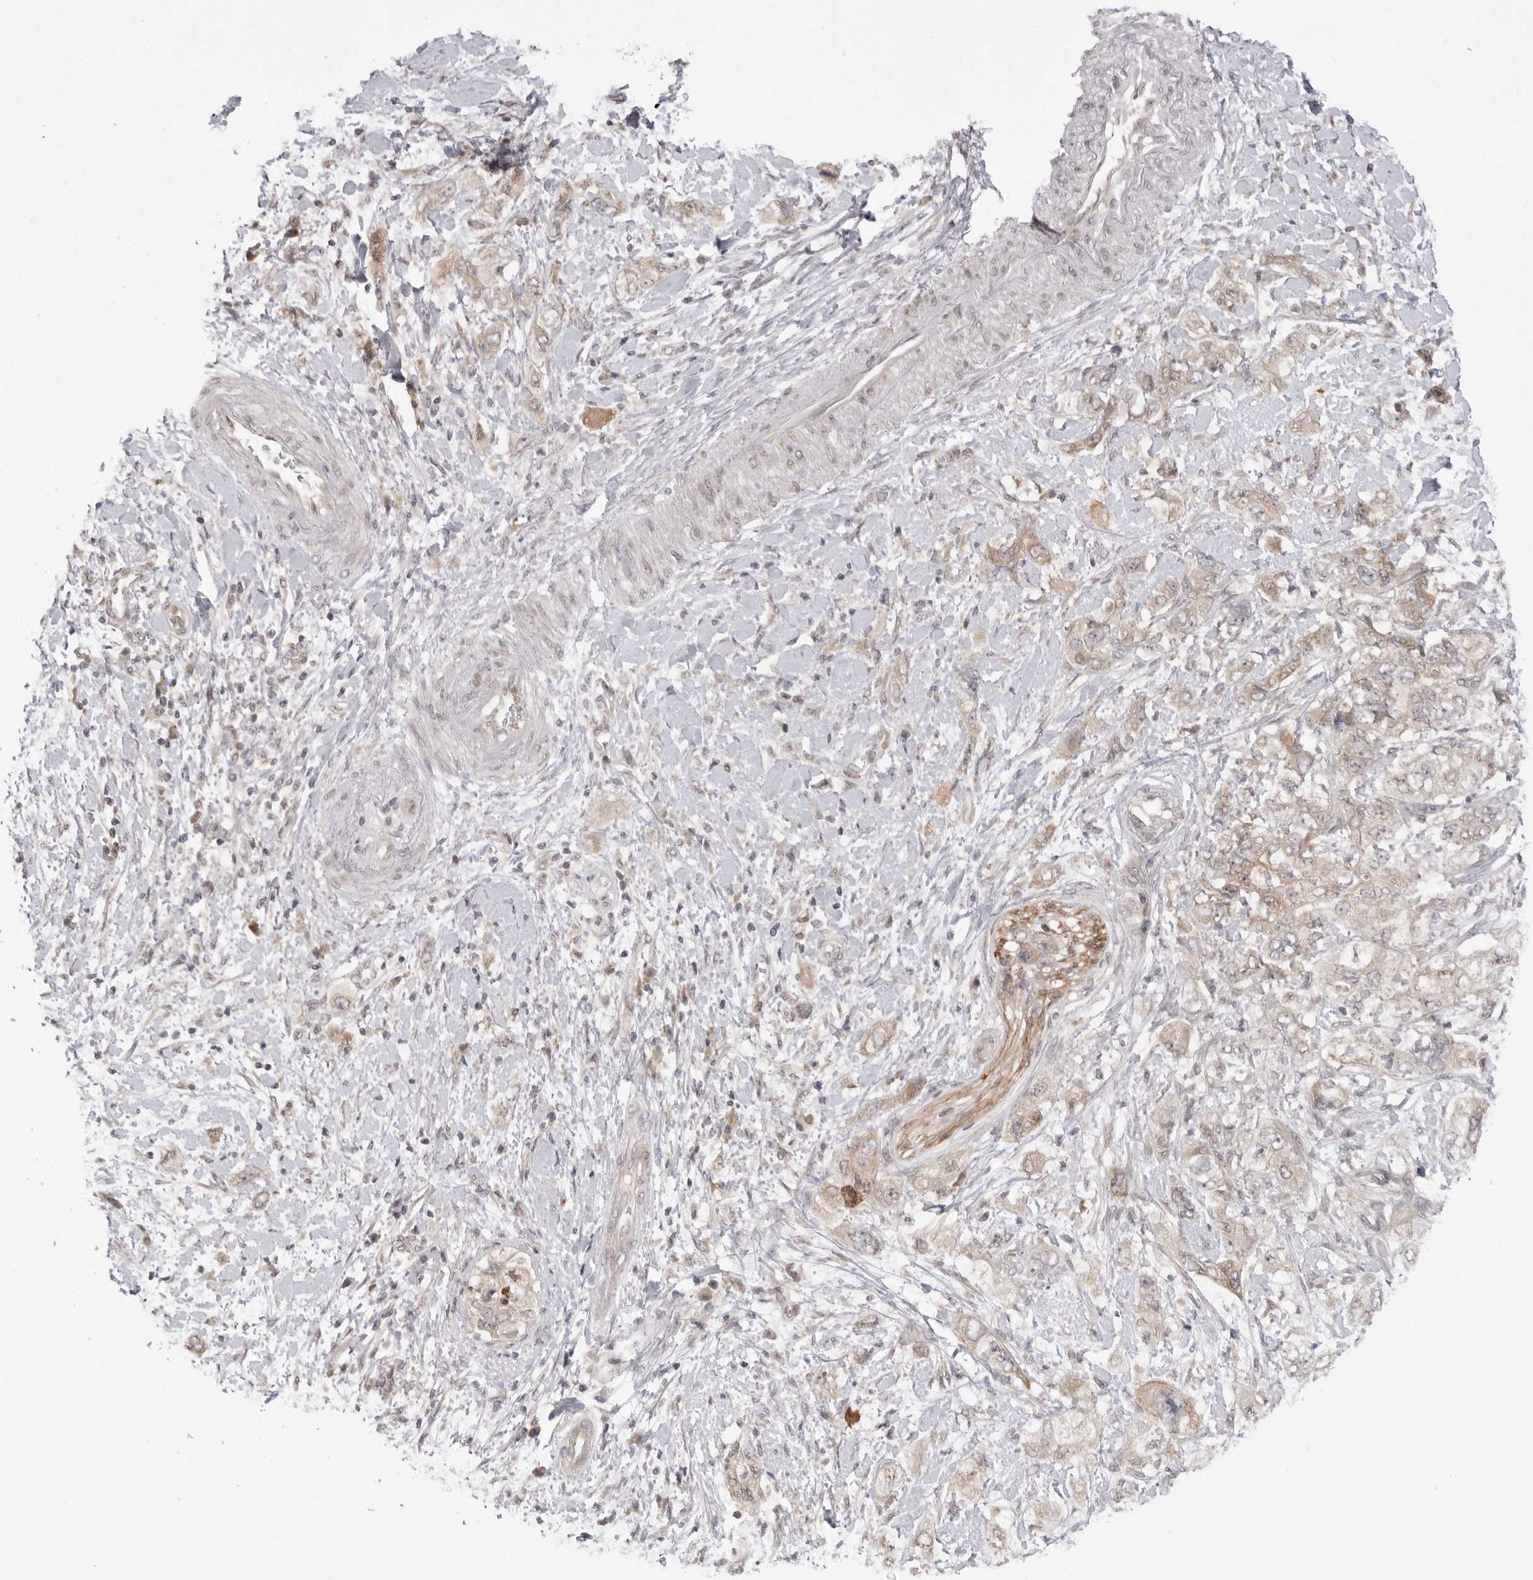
{"staining": {"intensity": "weak", "quantity": "25%-75%", "location": "cytoplasmic/membranous"}, "tissue": "pancreatic cancer", "cell_type": "Tumor cells", "image_type": "cancer", "snomed": [{"axis": "morphology", "description": "Adenocarcinoma, NOS"}, {"axis": "topography", "description": "Pancreas"}], "caption": "This is an image of immunohistochemistry staining of pancreatic cancer, which shows weak positivity in the cytoplasmic/membranous of tumor cells.", "gene": "PTK2B", "patient": {"sex": "female", "age": 73}}